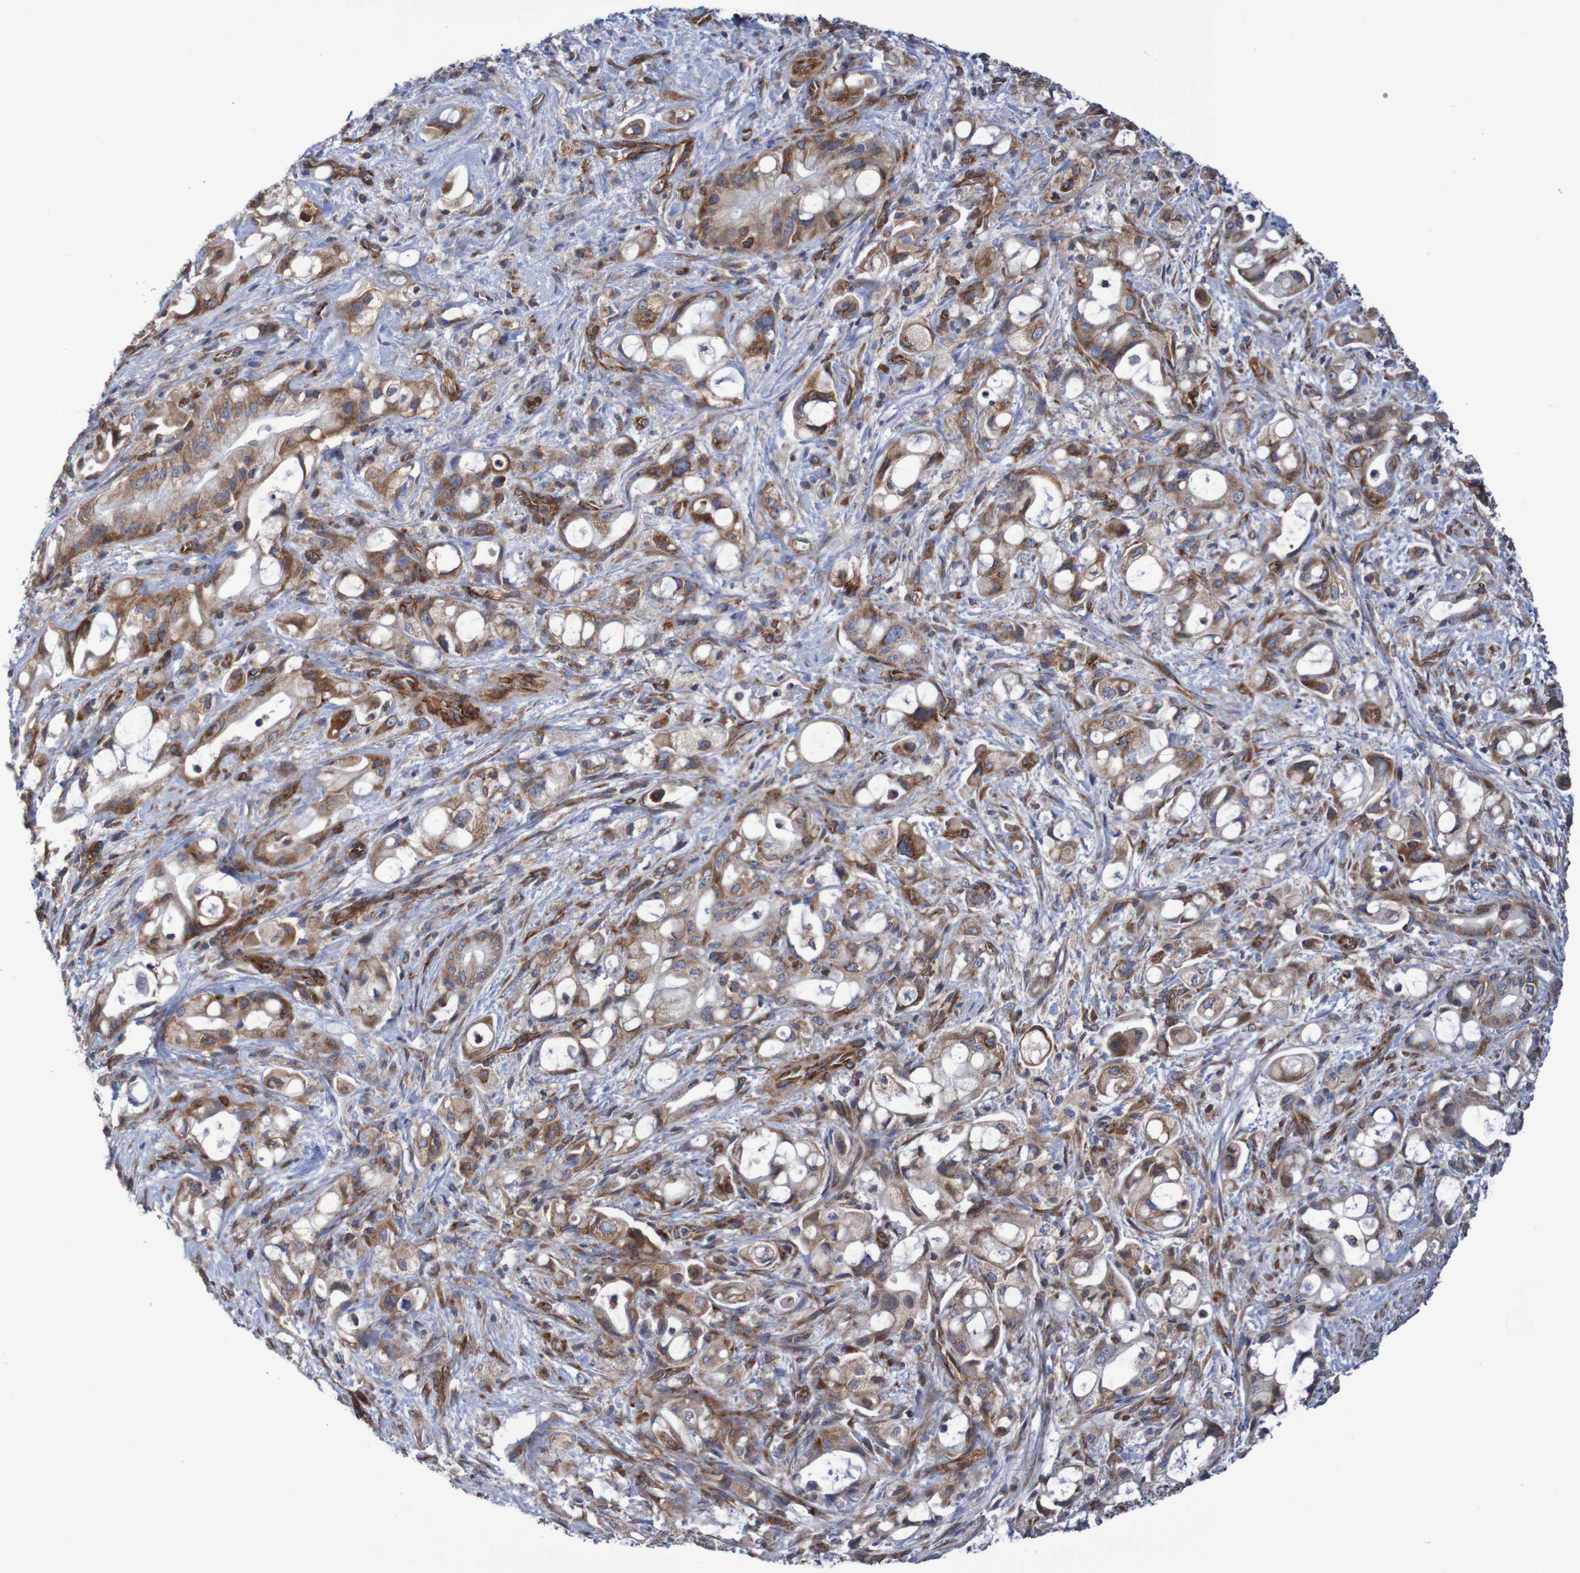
{"staining": {"intensity": "moderate", "quantity": ">75%", "location": "cytoplasmic/membranous"}, "tissue": "pancreatic cancer", "cell_type": "Tumor cells", "image_type": "cancer", "snomed": [{"axis": "morphology", "description": "Adenocarcinoma, NOS"}, {"axis": "topography", "description": "Pancreas"}], "caption": "Tumor cells show medium levels of moderate cytoplasmic/membranous staining in approximately >75% of cells in human pancreatic cancer.", "gene": "FXR2", "patient": {"sex": "male", "age": 79}}